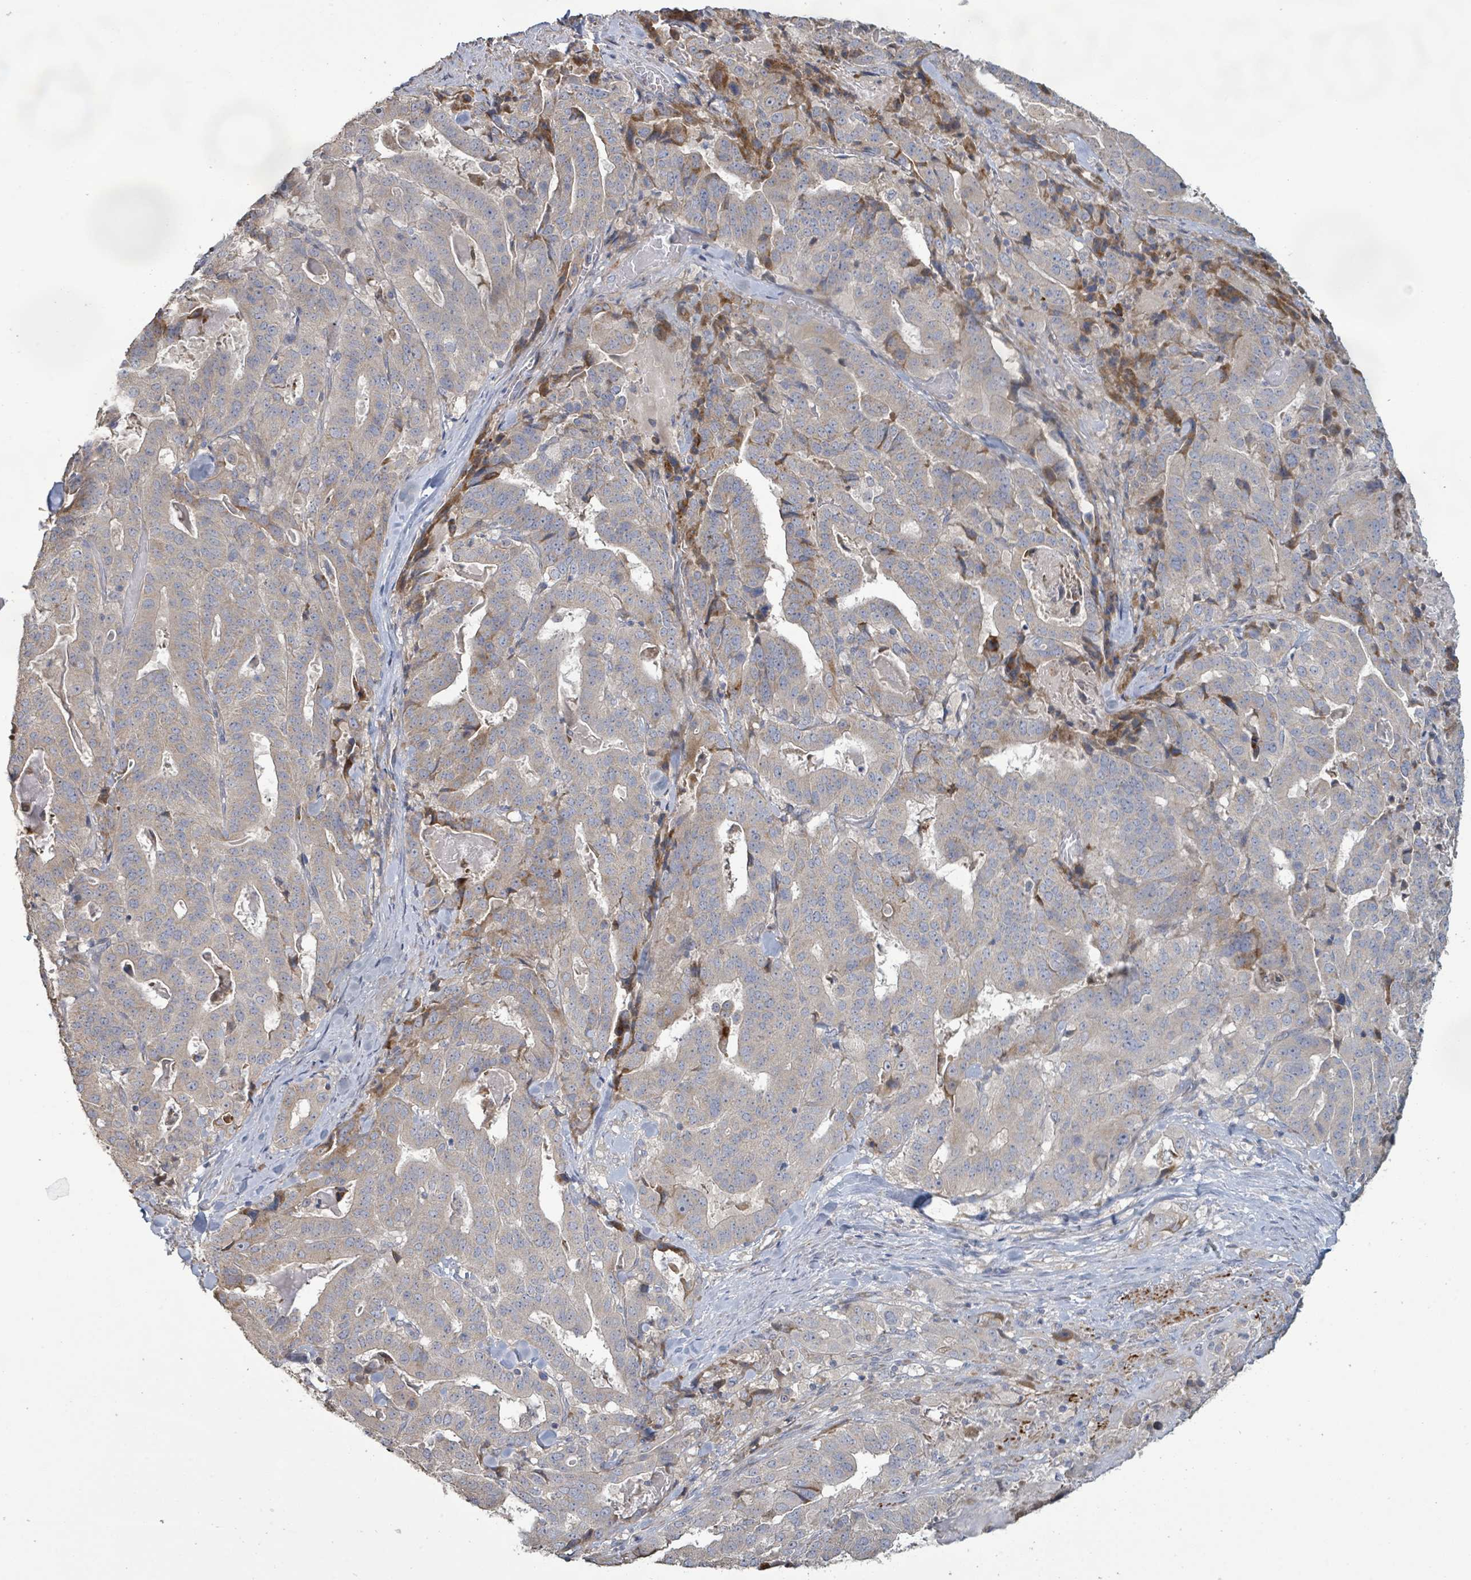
{"staining": {"intensity": "negative", "quantity": "none", "location": "none"}, "tissue": "stomach cancer", "cell_type": "Tumor cells", "image_type": "cancer", "snomed": [{"axis": "morphology", "description": "Adenocarcinoma, NOS"}, {"axis": "topography", "description": "Stomach"}], "caption": "Tumor cells are negative for protein expression in human stomach cancer.", "gene": "KCNS2", "patient": {"sex": "male", "age": 48}}